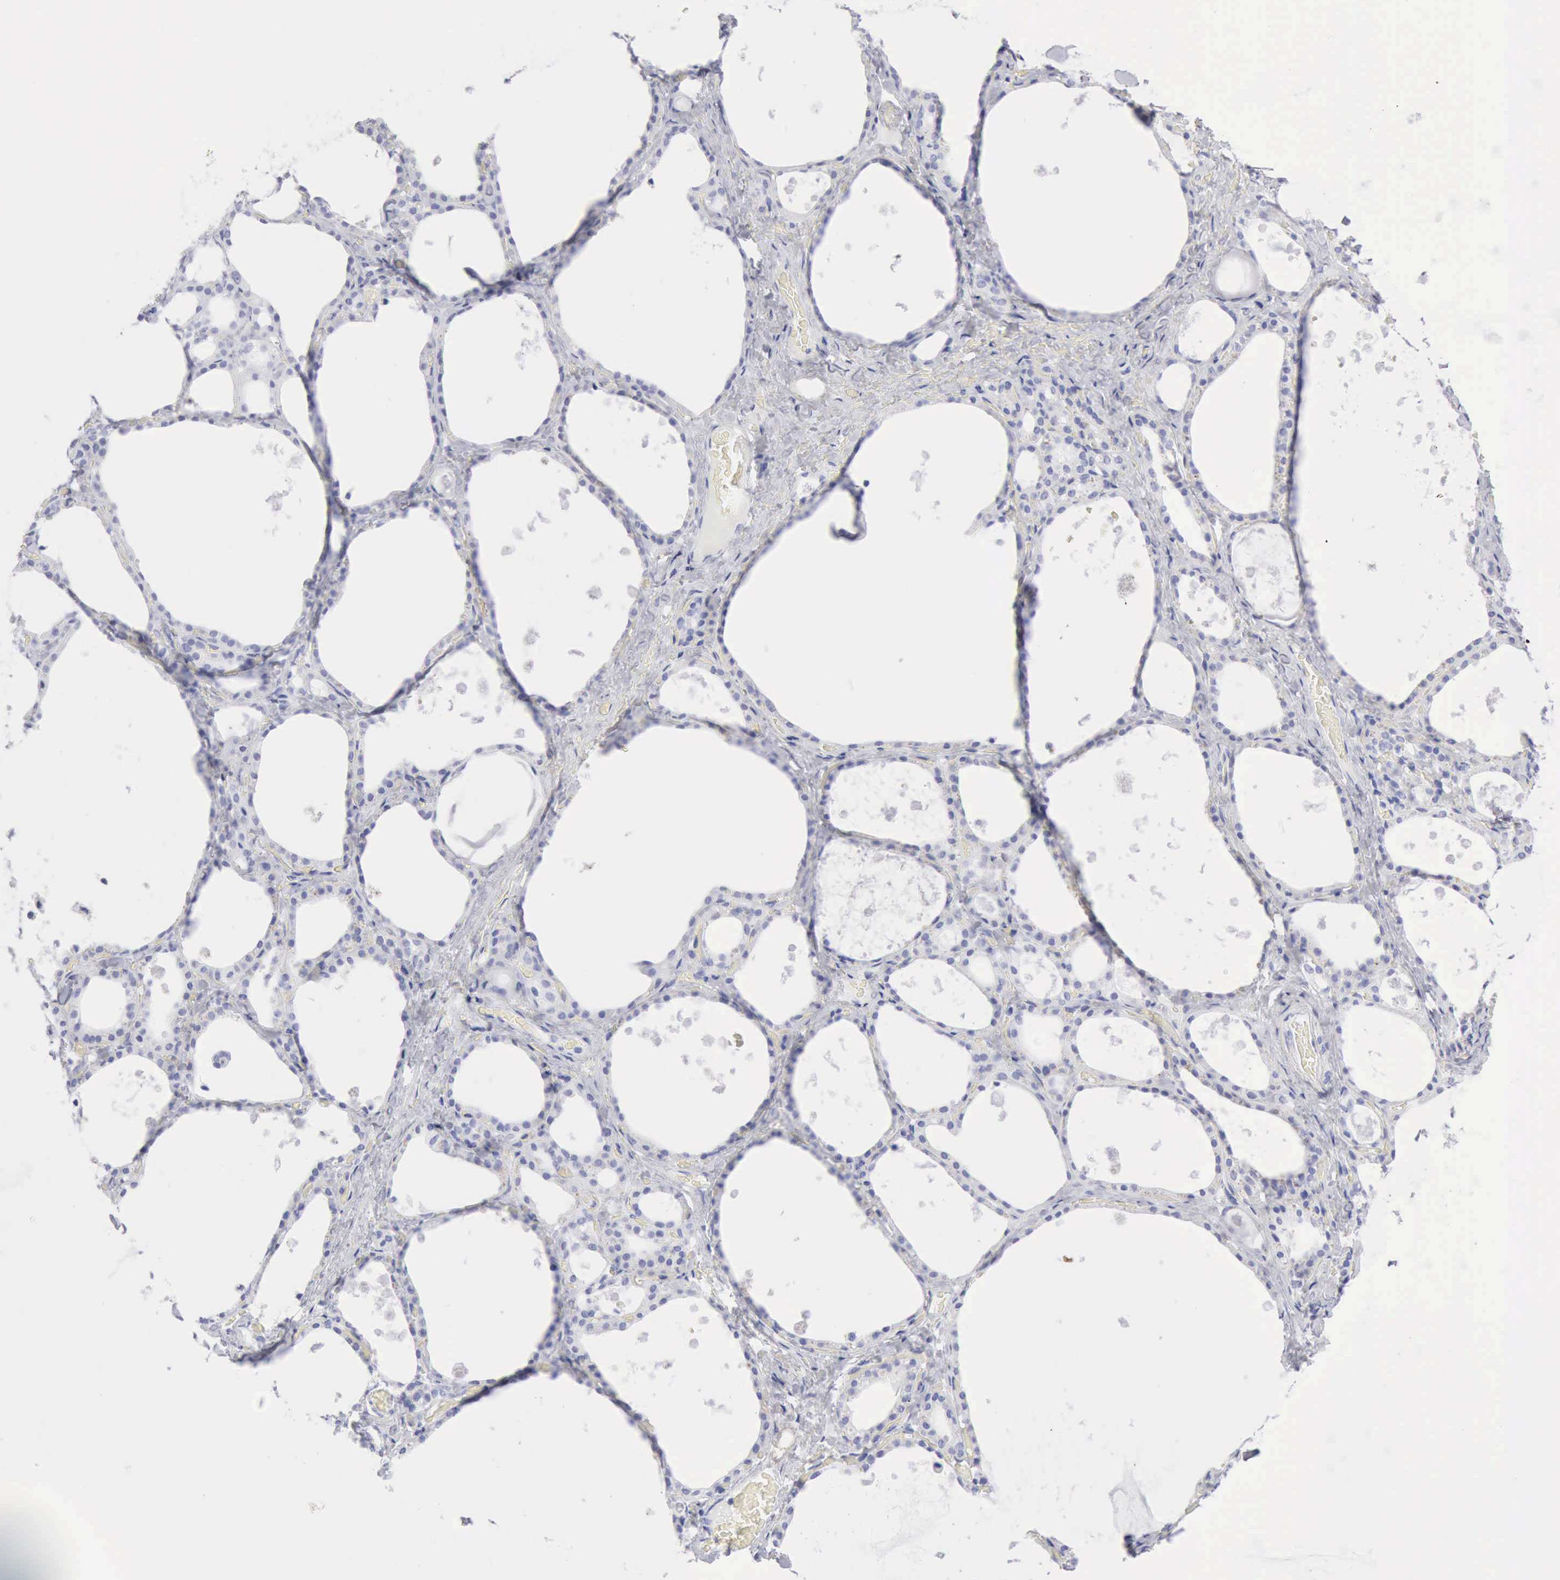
{"staining": {"intensity": "negative", "quantity": "none", "location": "none"}, "tissue": "thyroid gland", "cell_type": "Glandular cells", "image_type": "normal", "snomed": [{"axis": "morphology", "description": "Normal tissue, NOS"}, {"axis": "topography", "description": "Thyroid gland"}], "caption": "Glandular cells show no significant protein positivity in unremarkable thyroid gland. (Stains: DAB IHC with hematoxylin counter stain, Microscopy: brightfield microscopy at high magnification).", "gene": "KRT5", "patient": {"sex": "male", "age": 61}}